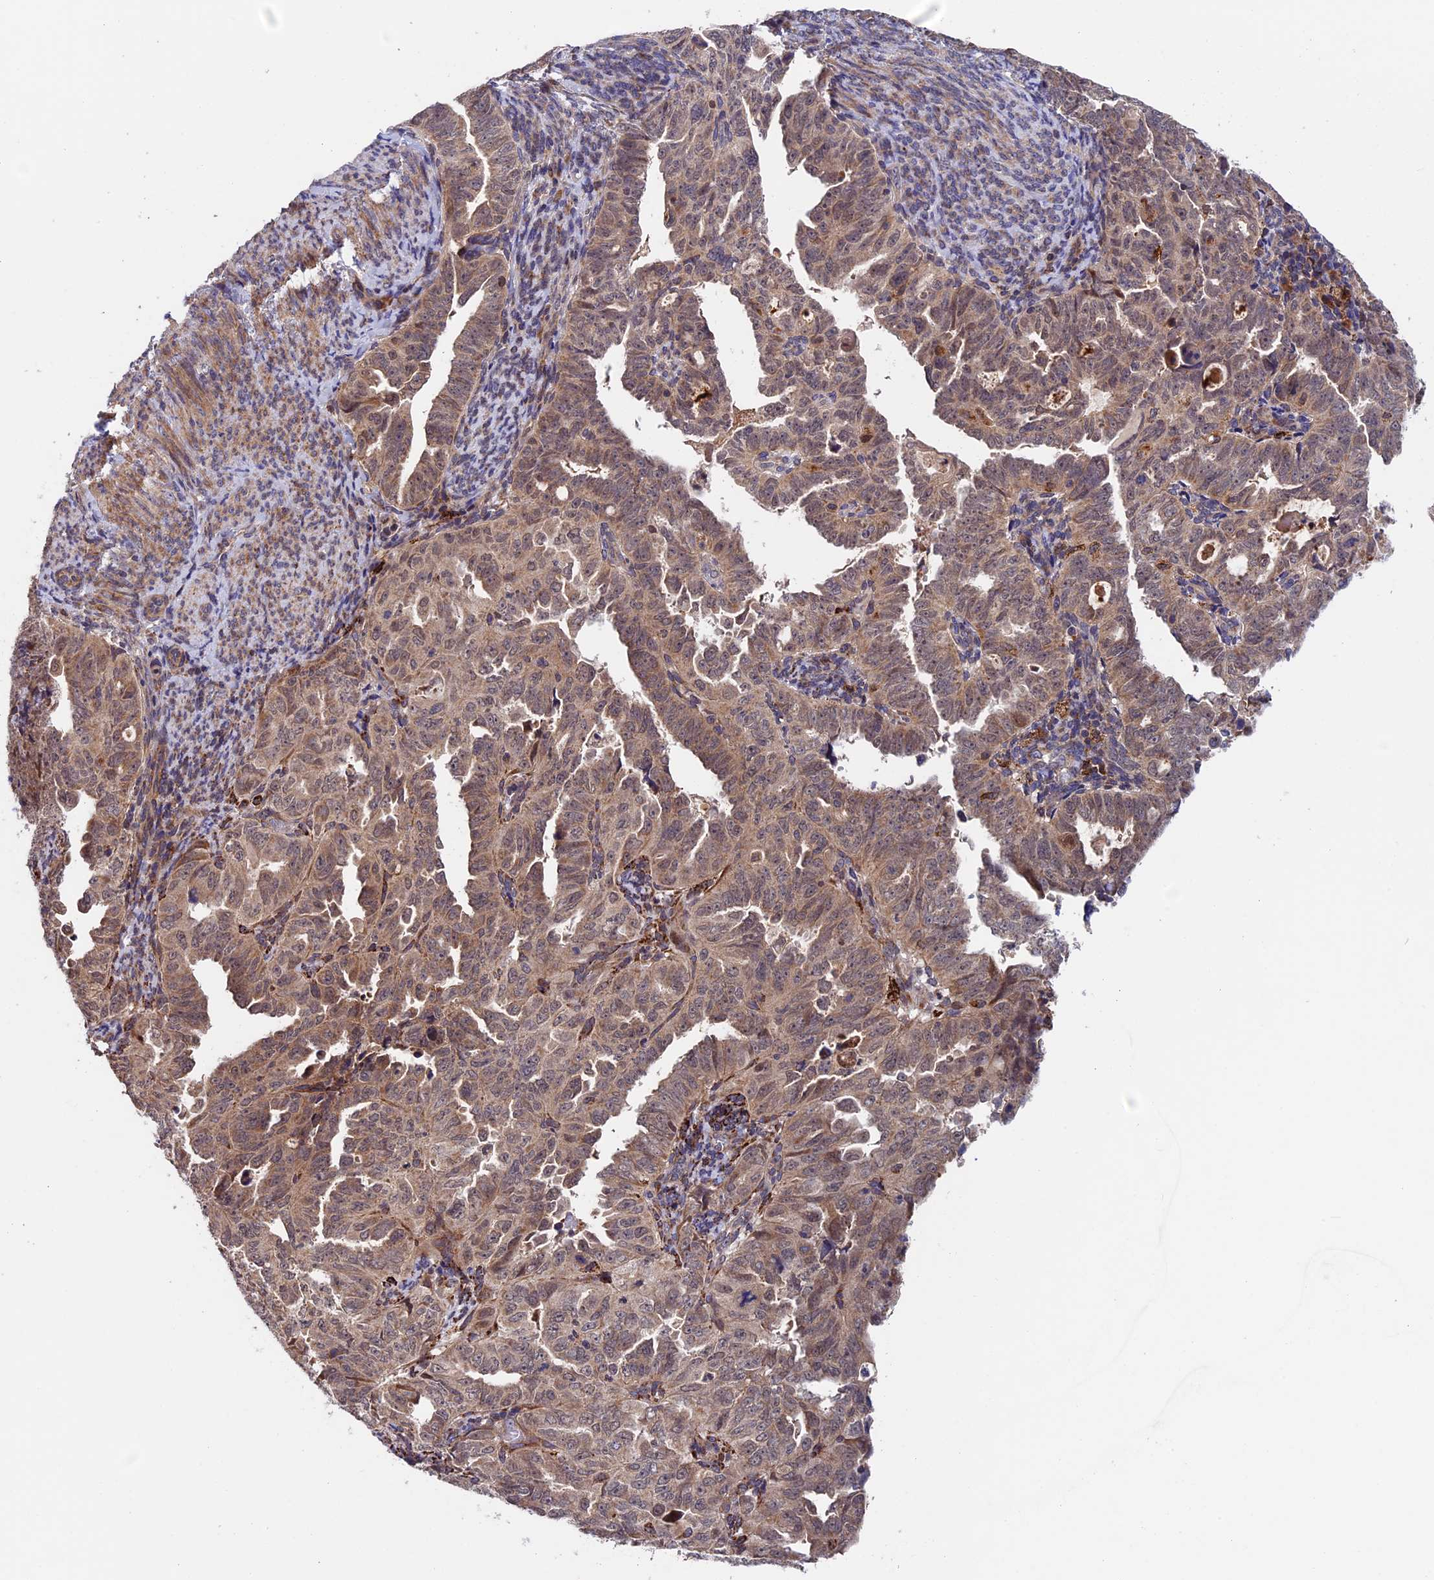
{"staining": {"intensity": "moderate", "quantity": ">75%", "location": "cytoplasmic/membranous"}, "tissue": "endometrial cancer", "cell_type": "Tumor cells", "image_type": "cancer", "snomed": [{"axis": "morphology", "description": "Adenocarcinoma, NOS"}, {"axis": "topography", "description": "Endometrium"}], "caption": "Moderate cytoplasmic/membranous staining is seen in about >75% of tumor cells in endometrial adenocarcinoma.", "gene": "RNF17", "patient": {"sex": "female", "age": 65}}